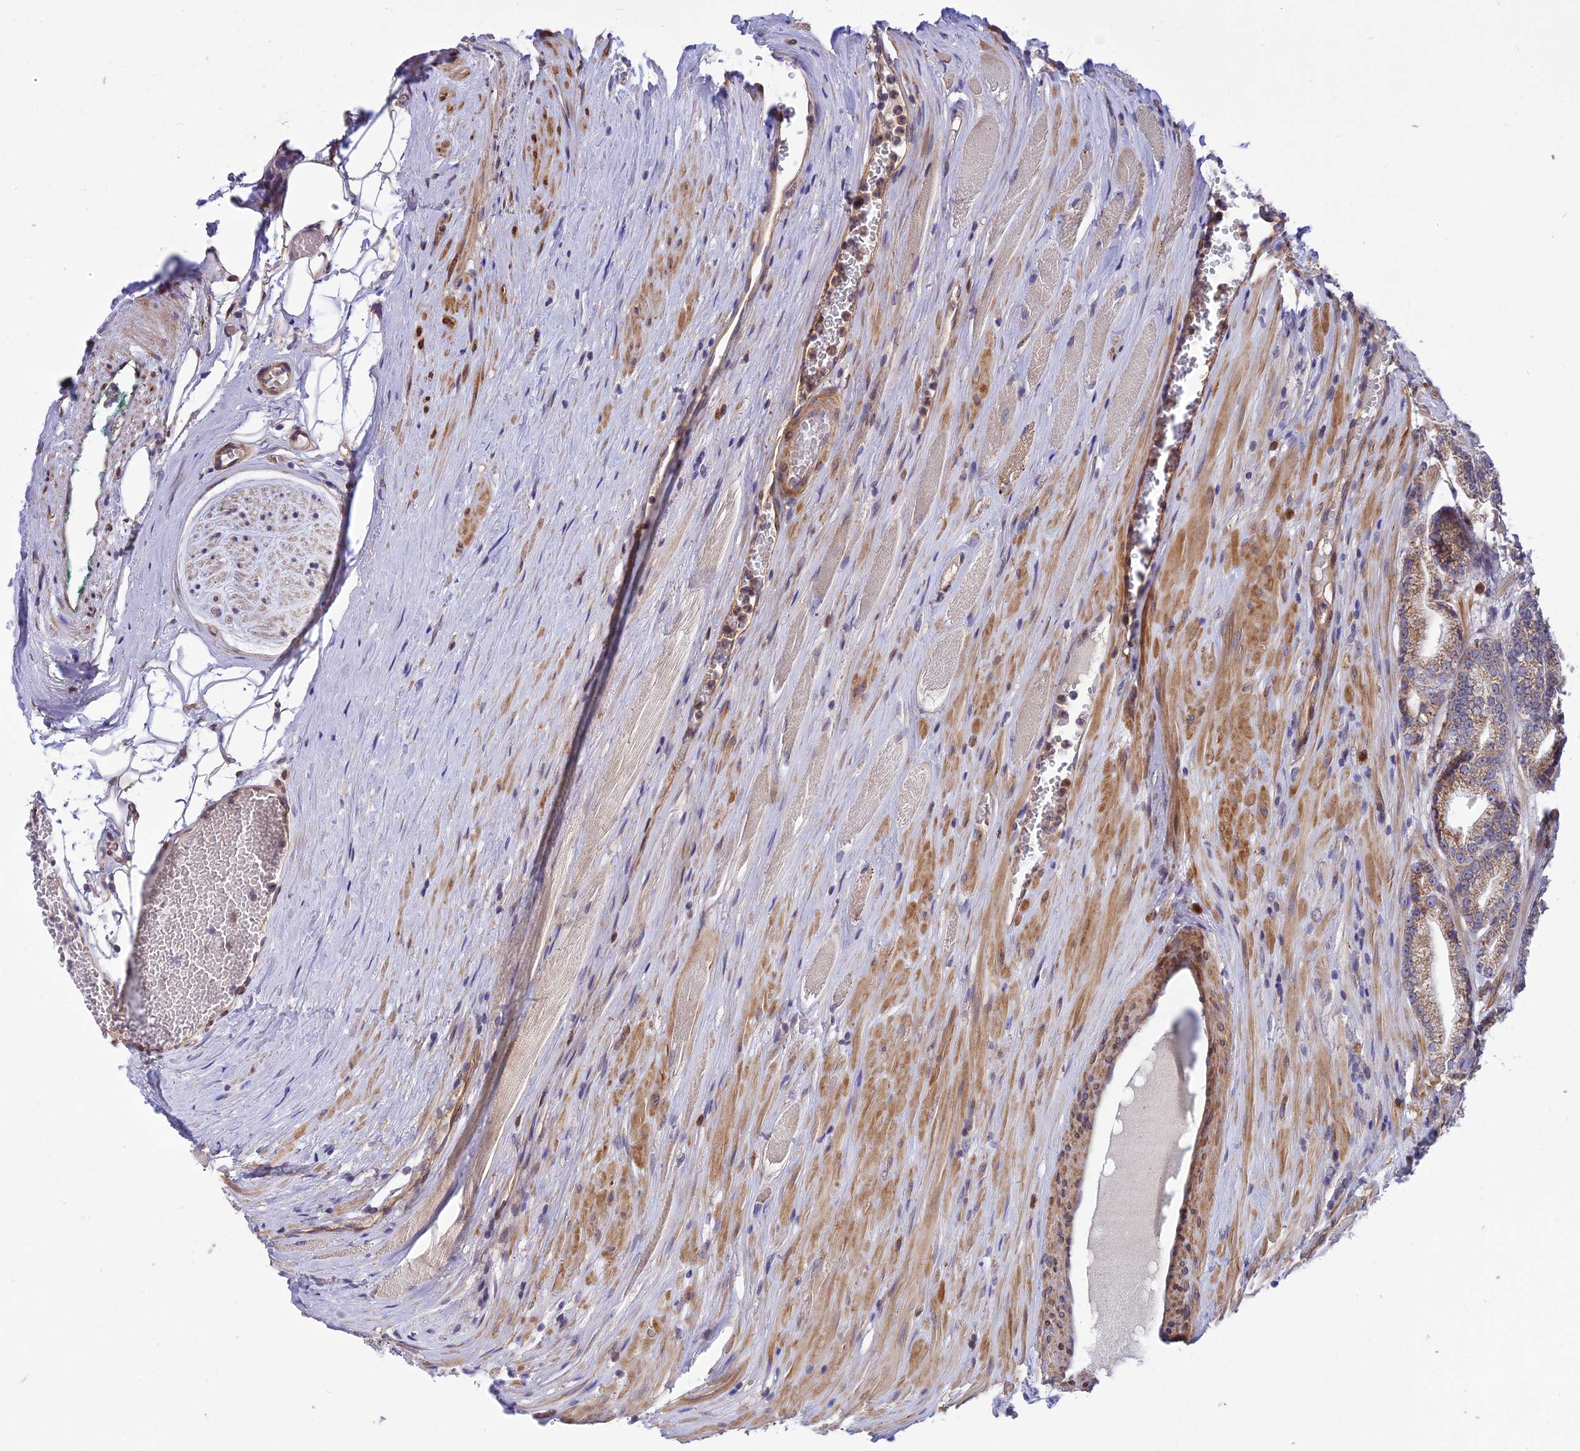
{"staining": {"intensity": "weak", "quantity": ">75%", "location": "cytoplasmic/membranous"}, "tissue": "prostate cancer", "cell_type": "Tumor cells", "image_type": "cancer", "snomed": [{"axis": "morphology", "description": "Adenocarcinoma, High grade"}, {"axis": "topography", "description": "Prostate"}], "caption": "IHC staining of prostate cancer, which demonstrates low levels of weak cytoplasmic/membranous expression in about >75% of tumor cells indicating weak cytoplasmic/membranous protein positivity. The staining was performed using DAB (brown) for protein detection and nuclei were counterstained in hematoxylin (blue).", "gene": "TRIM43B", "patient": {"sex": "male", "age": 67}}